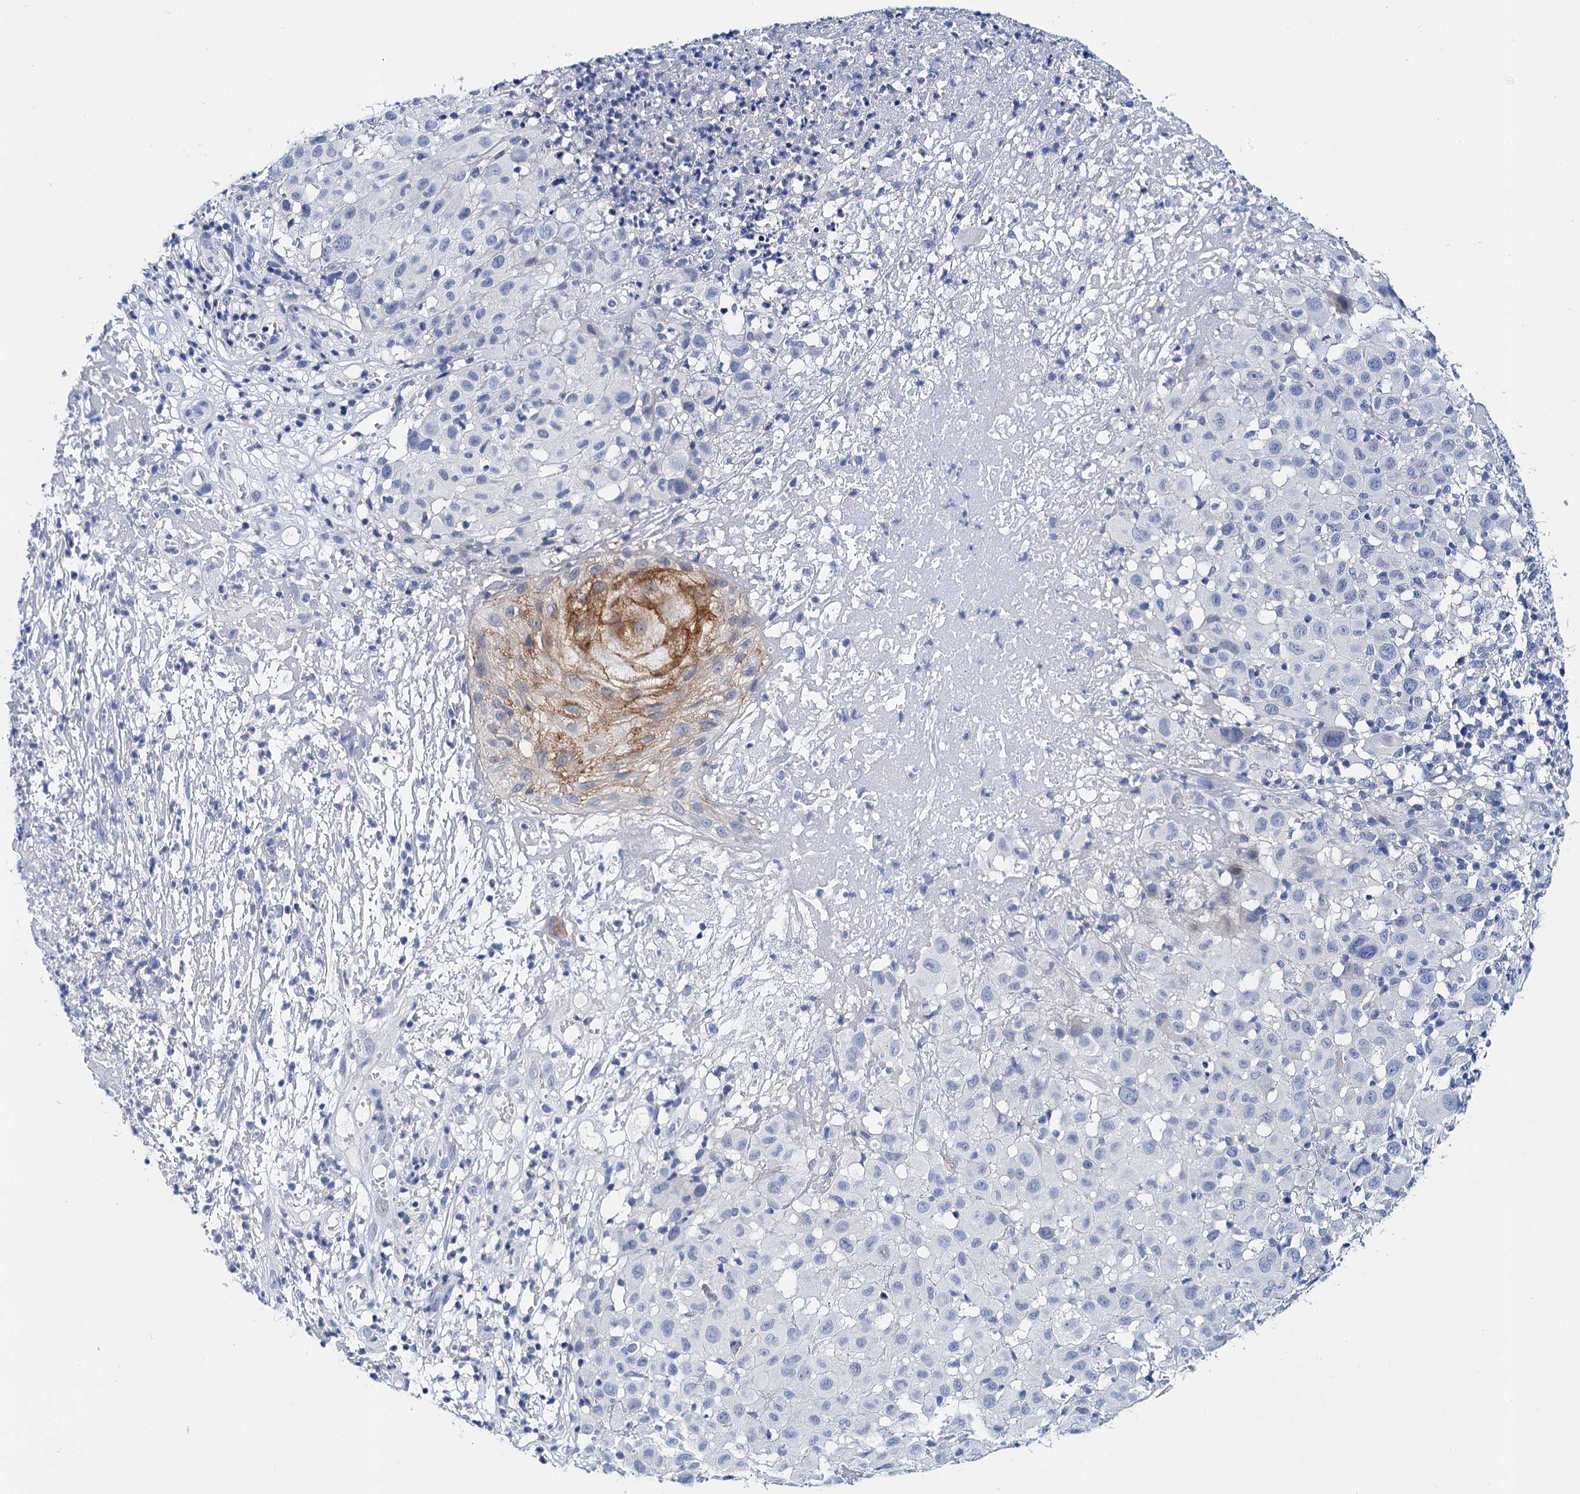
{"staining": {"intensity": "negative", "quantity": "none", "location": "none"}, "tissue": "melanoma", "cell_type": "Tumor cells", "image_type": "cancer", "snomed": [{"axis": "morphology", "description": "Malignant melanoma, NOS"}, {"axis": "topography", "description": "Skin"}], "caption": "The histopathology image demonstrates no staining of tumor cells in malignant melanoma. (DAB IHC, high magnification).", "gene": "LYPD3", "patient": {"sex": "male", "age": 73}}